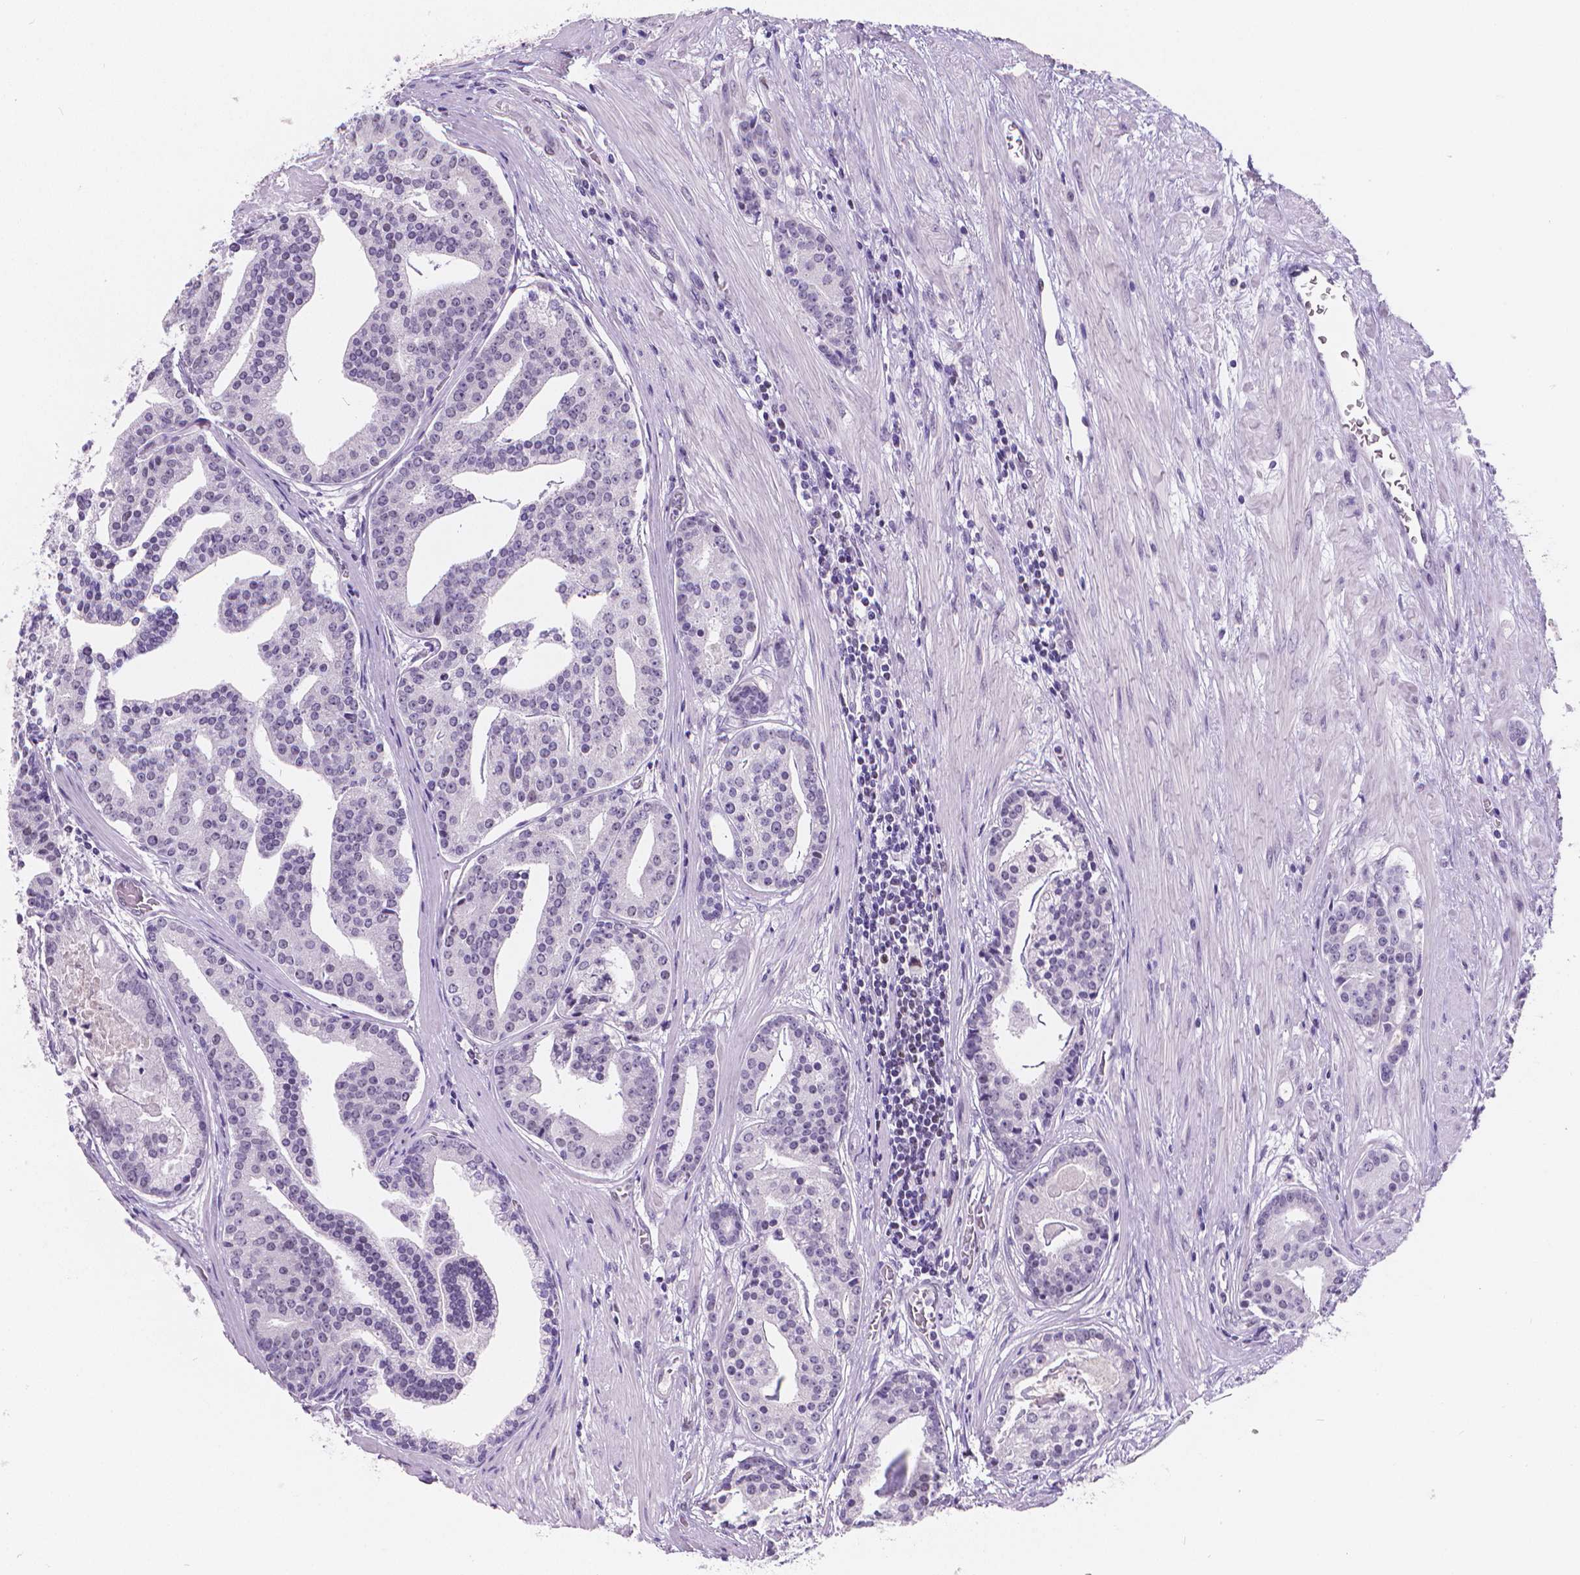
{"staining": {"intensity": "negative", "quantity": "none", "location": "none"}, "tissue": "prostate cancer", "cell_type": "Tumor cells", "image_type": "cancer", "snomed": [{"axis": "morphology", "description": "Adenocarcinoma, NOS"}, {"axis": "topography", "description": "Prostate and seminal vesicle, NOS"}, {"axis": "topography", "description": "Prostate"}], "caption": "Tumor cells show no significant positivity in prostate cancer.", "gene": "MEF2C", "patient": {"sex": "male", "age": 44}}